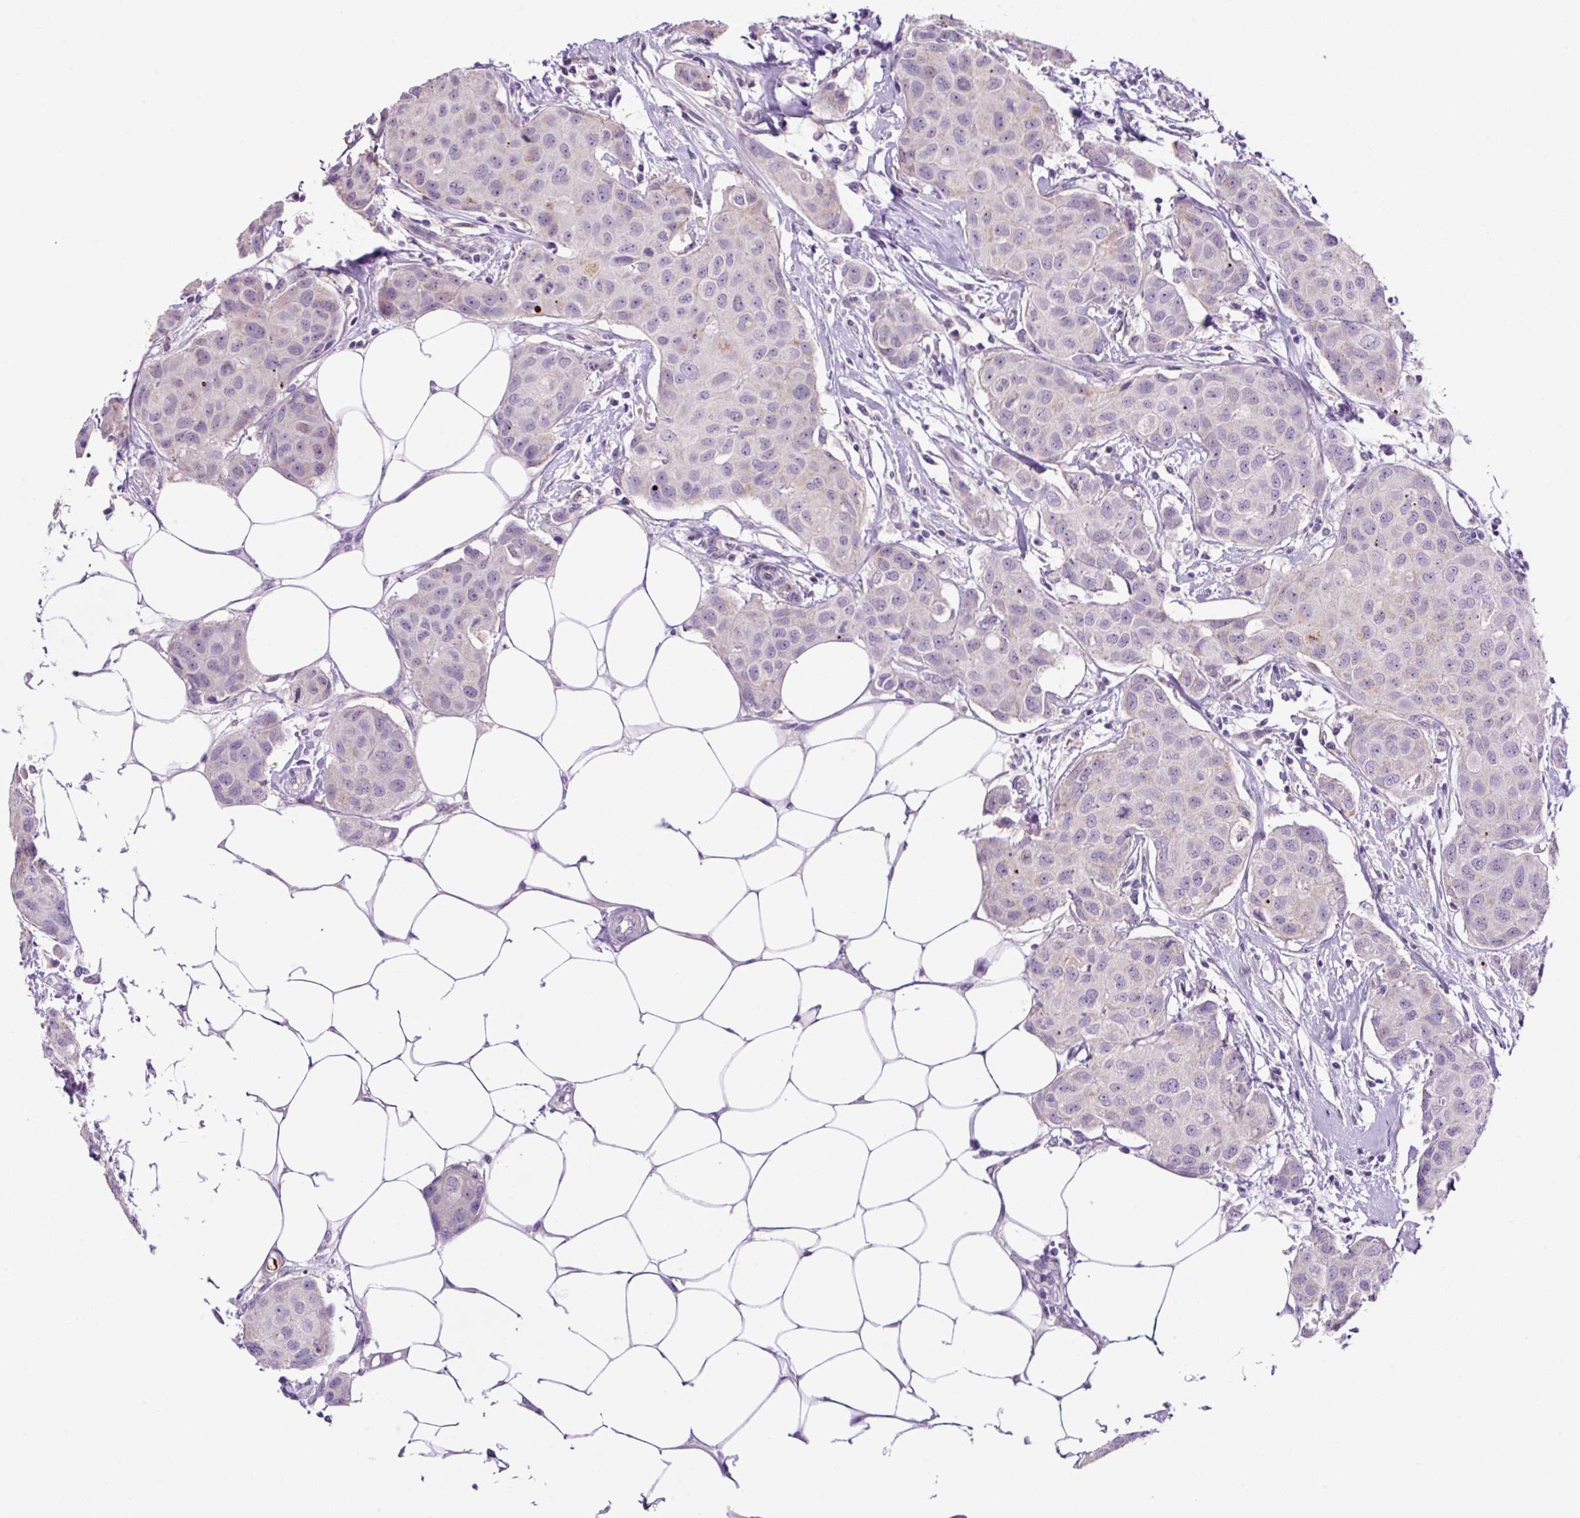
{"staining": {"intensity": "negative", "quantity": "none", "location": "none"}, "tissue": "breast cancer", "cell_type": "Tumor cells", "image_type": "cancer", "snomed": [{"axis": "morphology", "description": "Duct carcinoma"}, {"axis": "topography", "description": "Breast"}, {"axis": "topography", "description": "Lymph node"}], "caption": "Breast cancer (infiltrating ductal carcinoma) was stained to show a protein in brown. There is no significant expression in tumor cells. (Immunohistochemistry (ihc), brightfield microscopy, high magnification).", "gene": "OGDHL", "patient": {"sex": "female", "age": 80}}